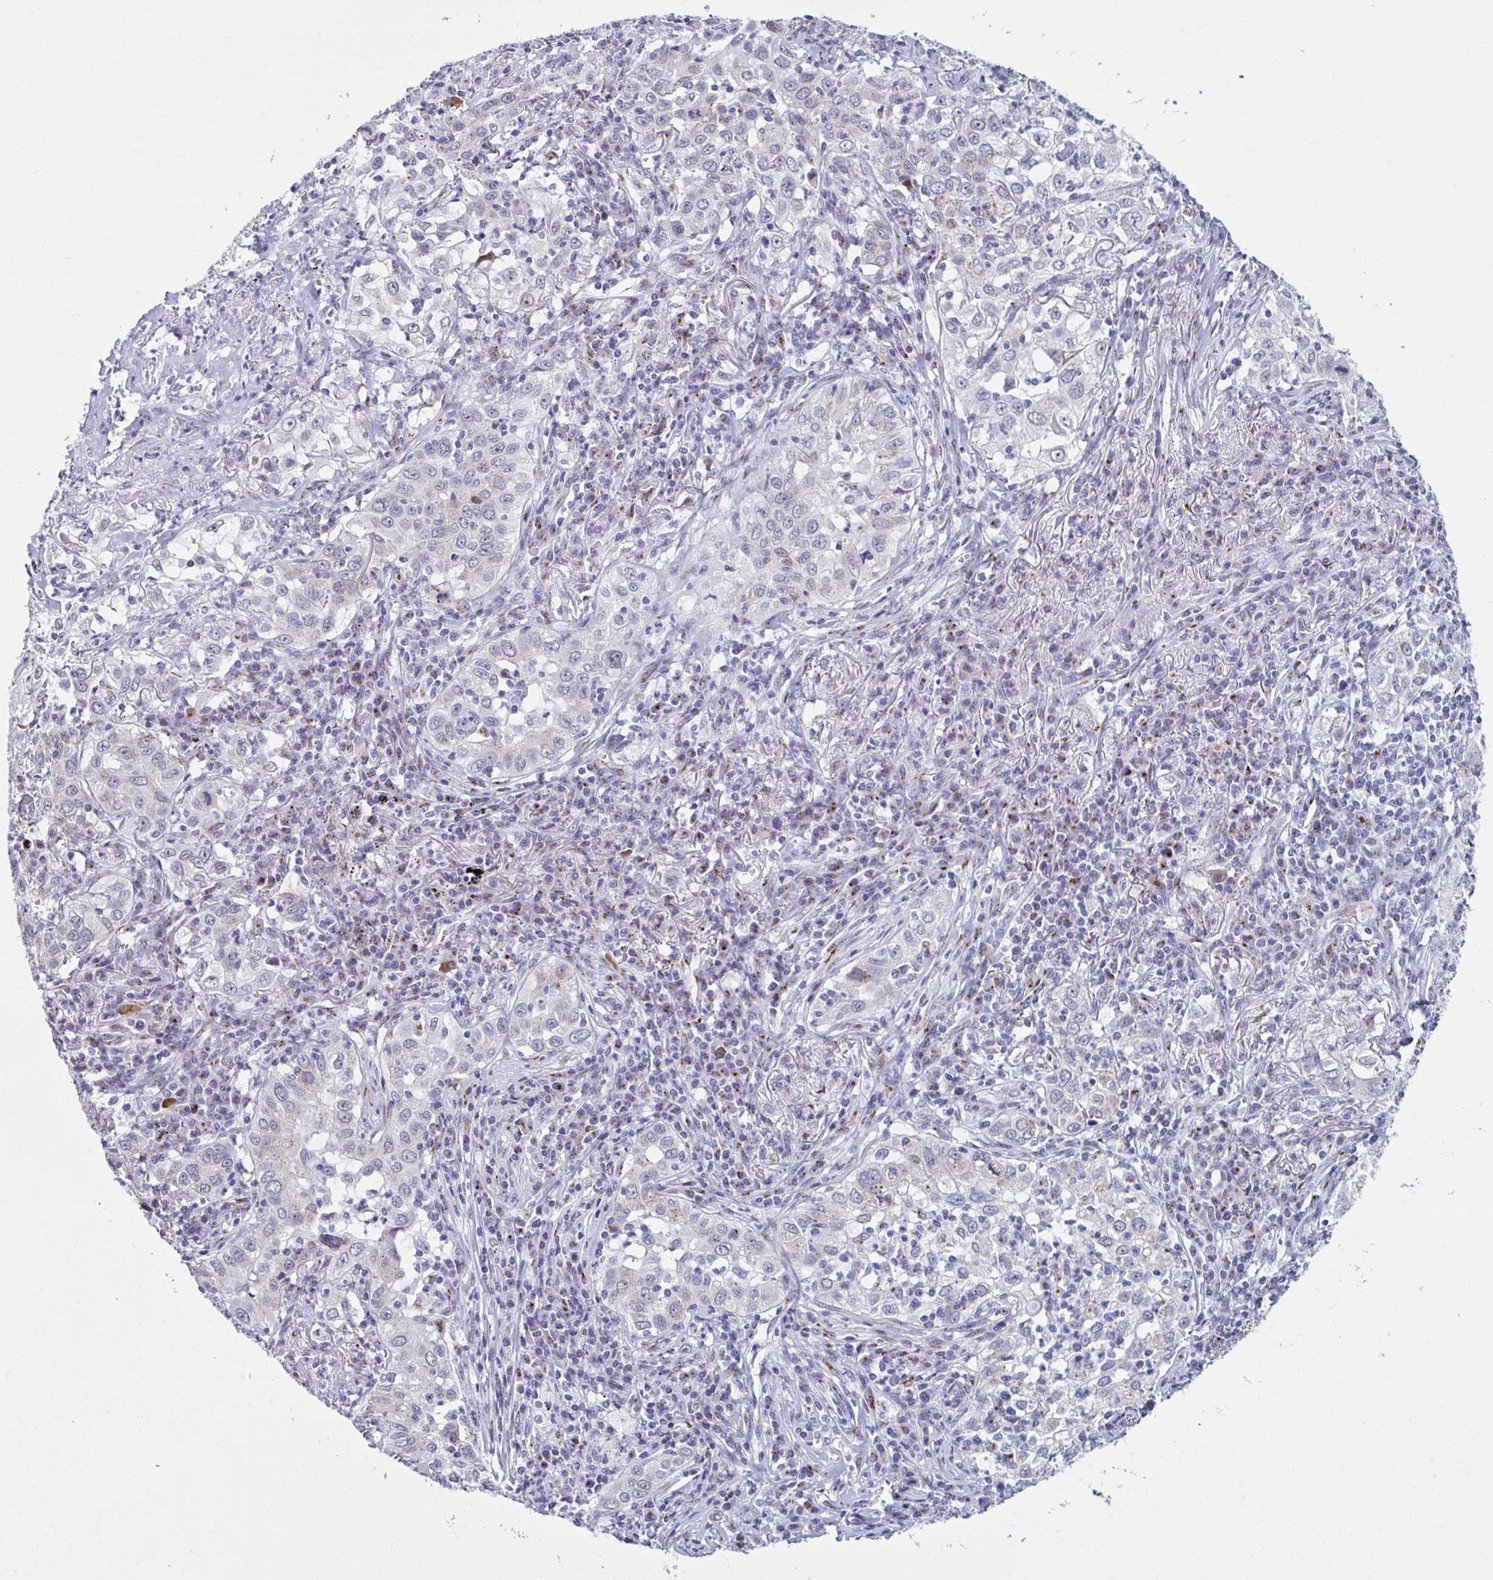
{"staining": {"intensity": "negative", "quantity": "none", "location": "none"}, "tissue": "lung cancer", "cell_type": "Tumor cells", "image_type": "cancer", "snomed": [{"axis": "morphology", "description": "Squamous cell carcinoma, NOS"}, {"axis": "topography", "description": "Lung"}], "caption": "A high-resolution image shows immunohistochemistry (IHC) staining of lung cancer, which demonstrates no significant positivity in tumor cells.", "gene": "ZNF682", "patient": {"sex": "male", "age": 71}}